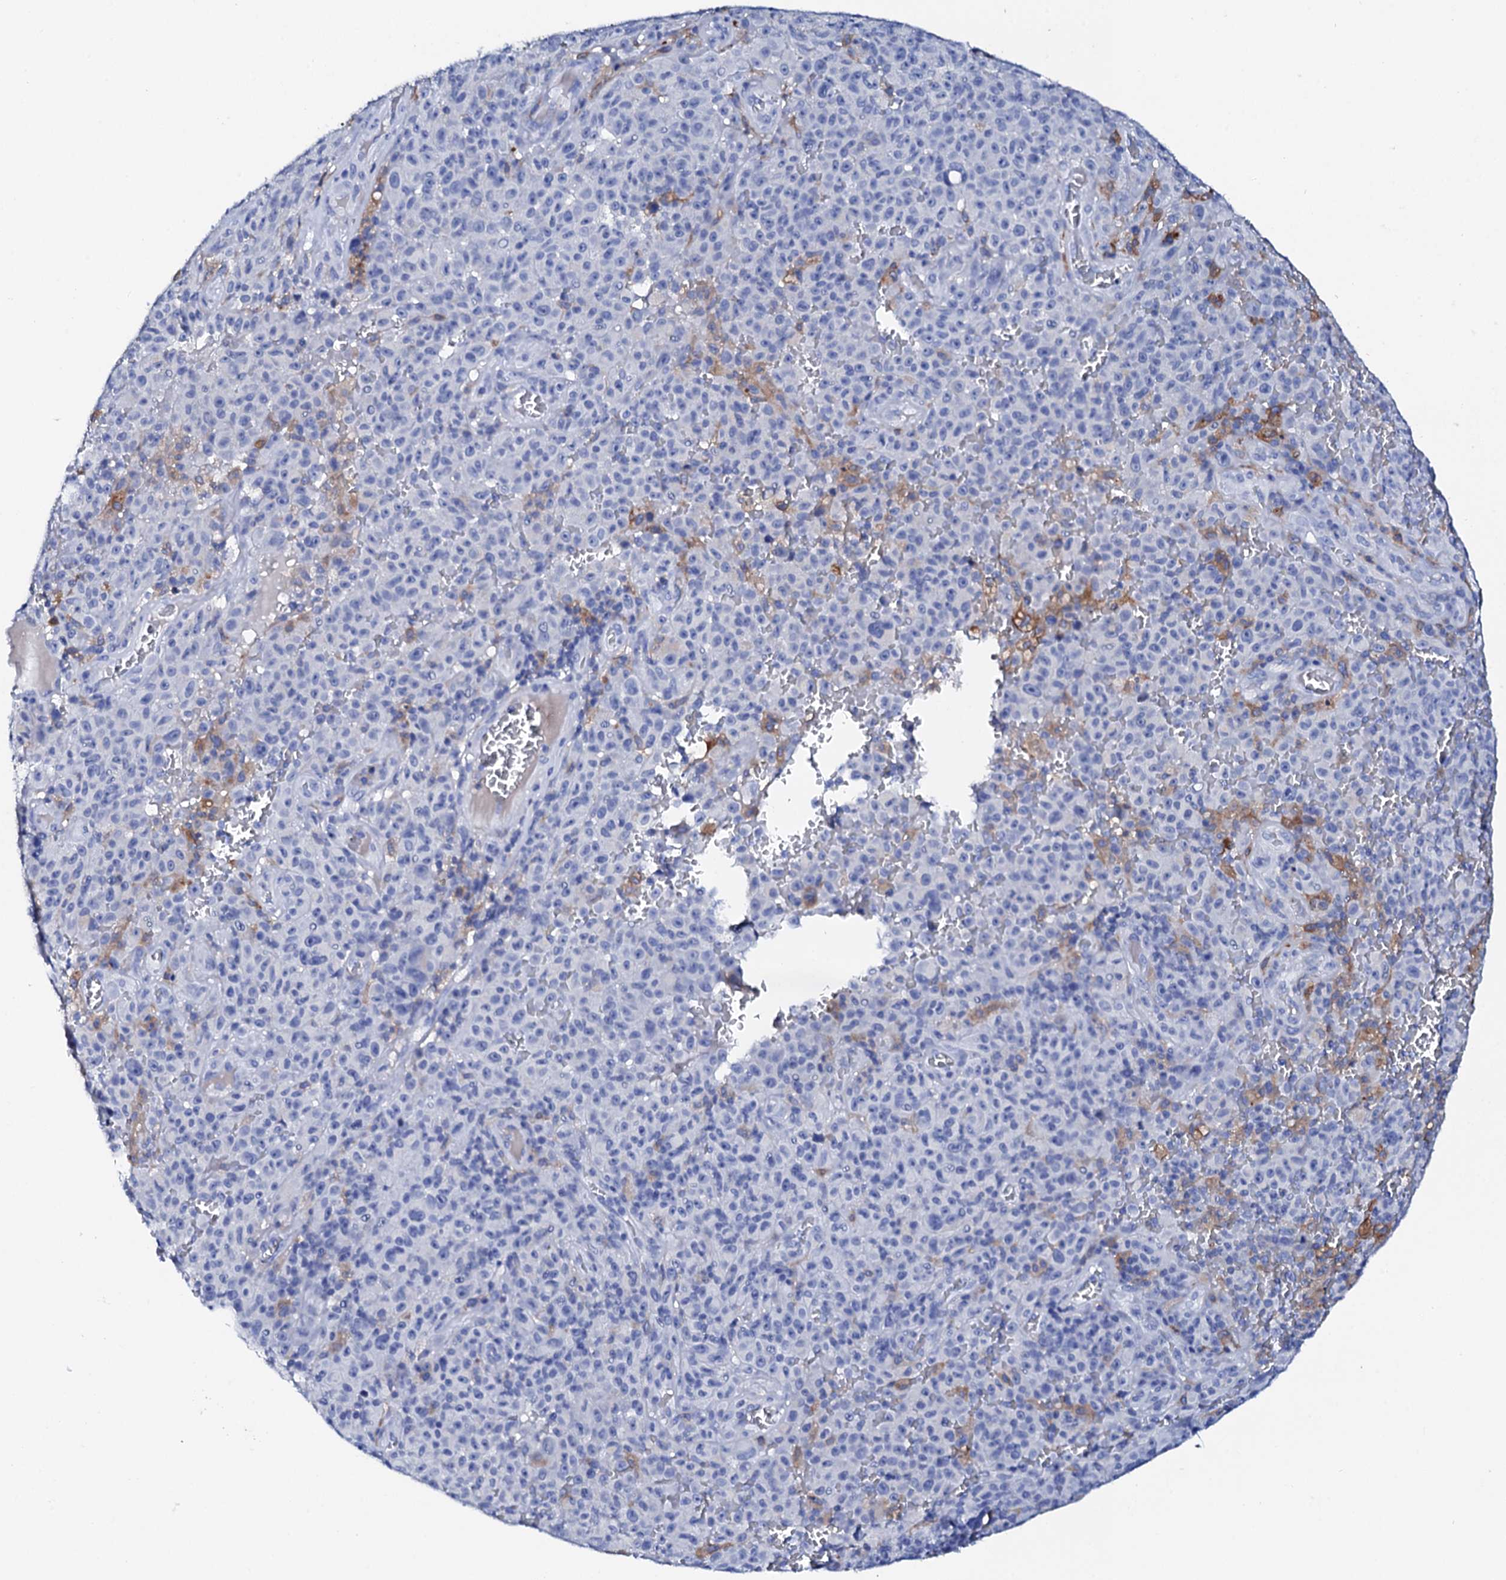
{"staining": {"intensity": "negative", "quantity": "none", "location": "none"}, "tissue": "melanoma", "cell_type": "Tumor cells", "image_type": "cancer", "snomed": [{"axis": "morphology", "description": "Malignant melanoma, NOS"}, {"axis": "topography", "description": "Skin"}], "caption": "This micrograph is of melanoma stained with immunohistochemistry (IHC) to label a protein in brown with the nuclei are counter-stained blue. There is no positivity in tumor cells.", "gene": "GLB1L3", "patient": {"sex": "female", "age": 82}}